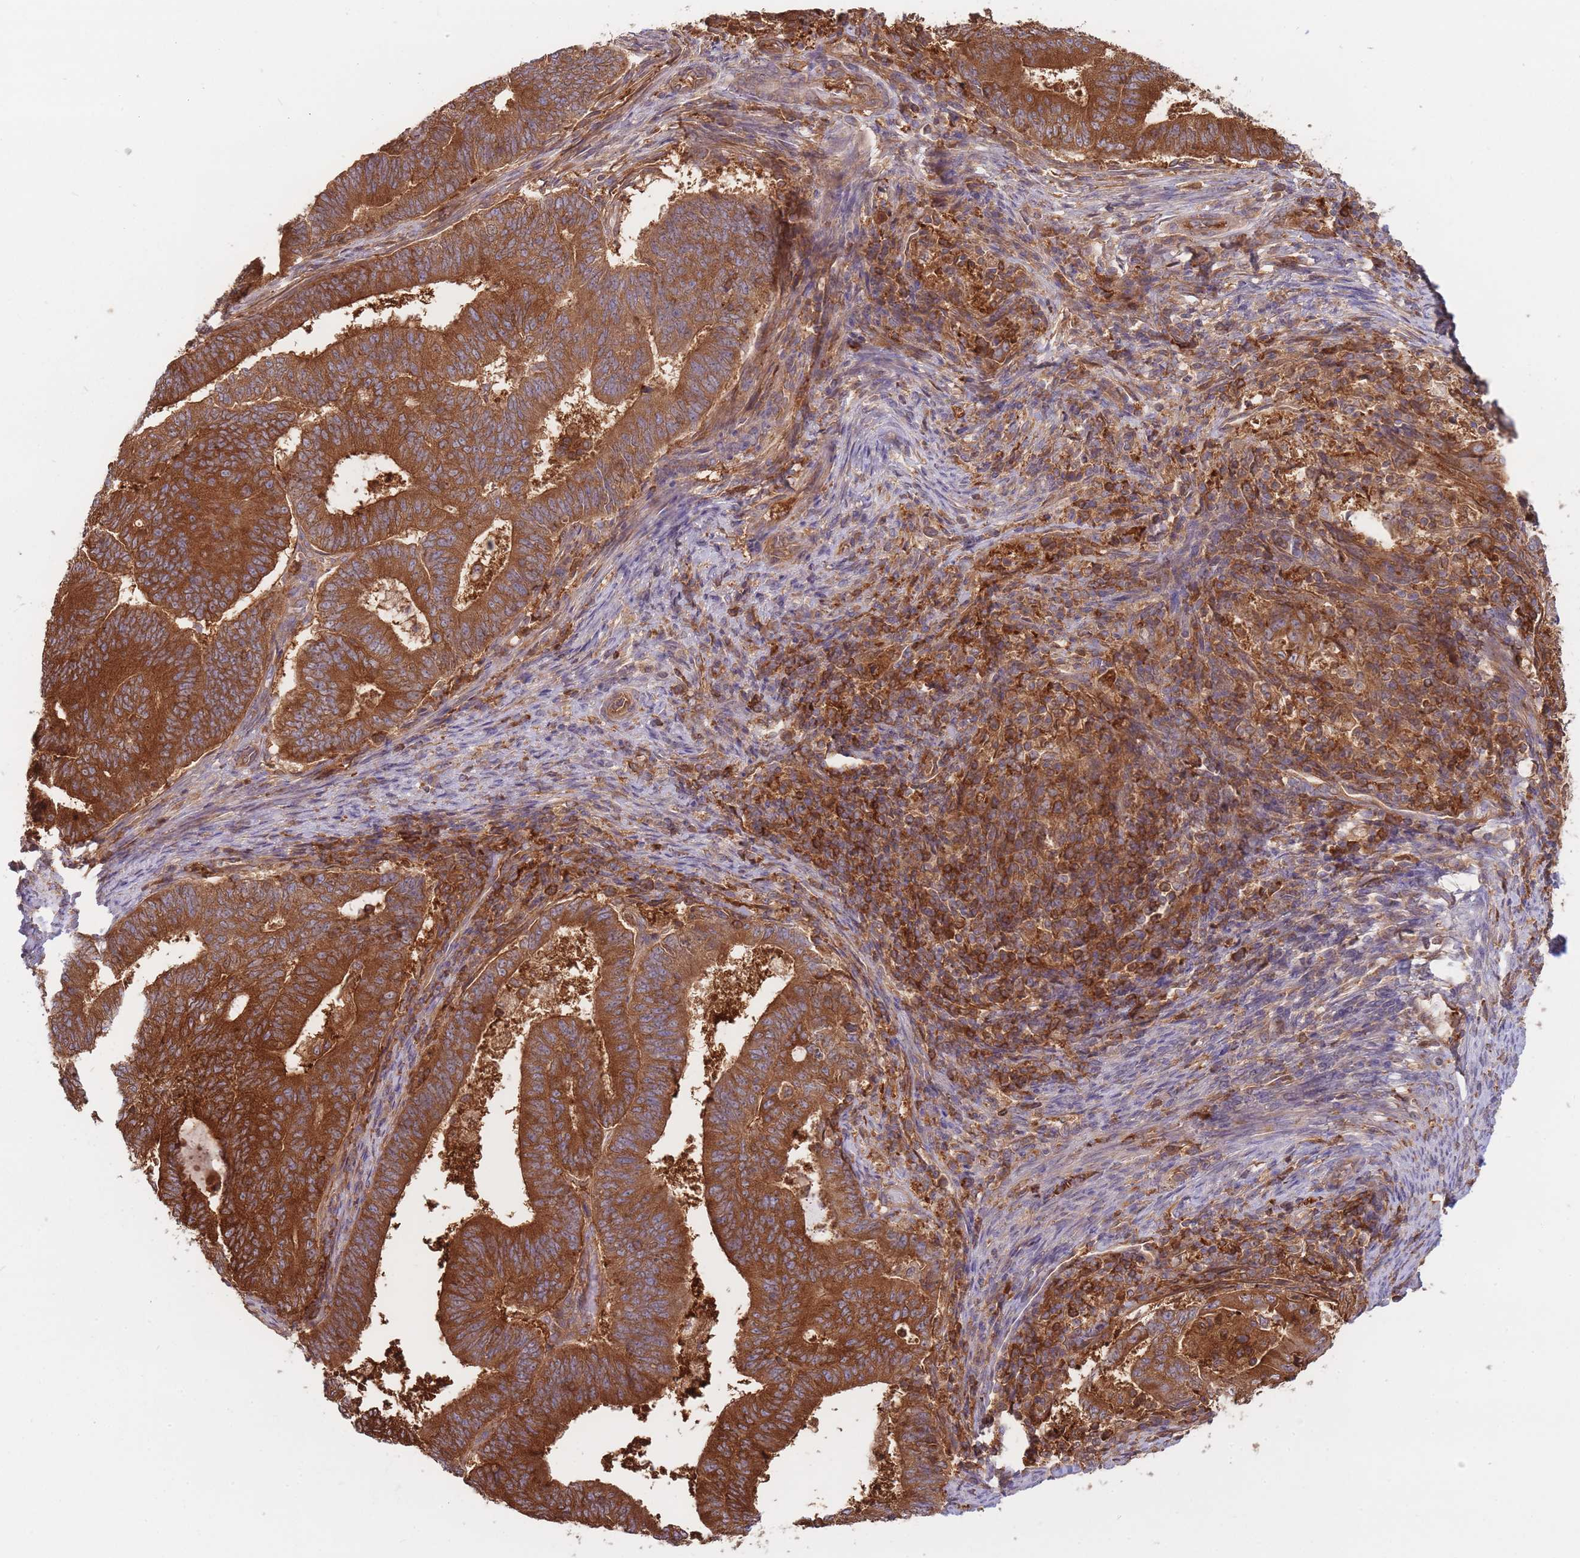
{"staining": {"intensity": "strong", "quantity": ">75%", "location": "cytoplasmic/membranous"}, "tissue": "endometrial cancer", "cell_type": "Tumor cells", "image_type": "cancer", "snomed": [{"axis": "morphology", "description": "Adenocarcinoma, NOS"}, {"axis": "topography", "description": "Endometrium"}], "caption": "An image of human endometrial cancer stained for a protein reveals strong cytoplasmic/membranous brown staining in tumor cells.", "gene": "SLC4A9", "patient": {"sex": "female", "age": 70}}